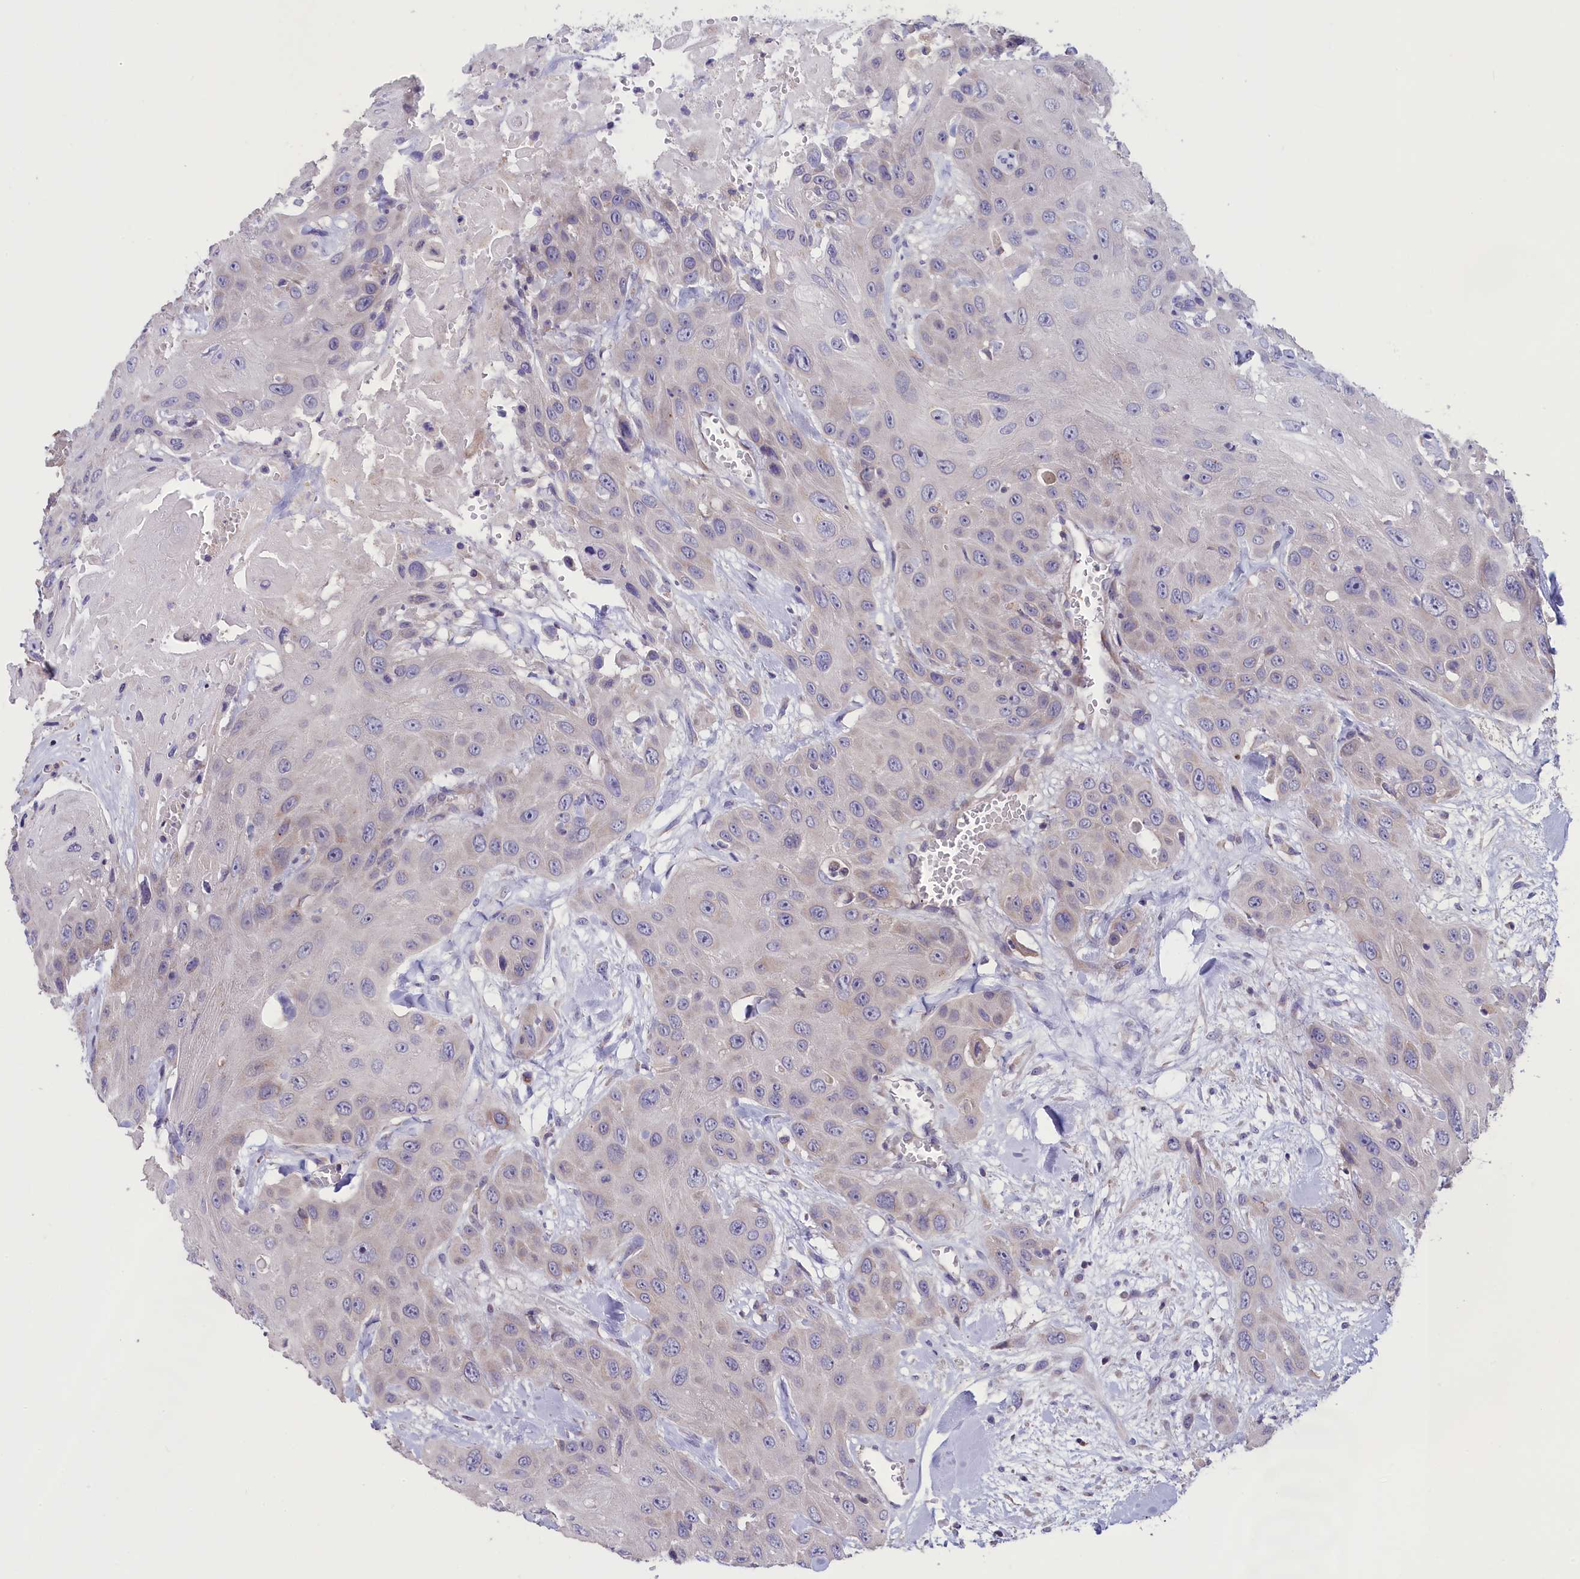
{"staining": {"intensity": "negative", "quantity": "none", "location": "none"}, "tissue": "head and neck cancer", "cell_type": "Tumor cells", "image_type": "cancer", "snomed": [{"axis": "morphology", "description": "Squamous cell carcinoma, NOS"}, {"axis": "topography", "description": "Head-Neck"}], "caption": "The photomicrograph displays no staining of tumor cells in squamous cell carcinoma (head and neck).", "gene": "CYP2U1", "patient": {"sex": "male", "age": 81}}